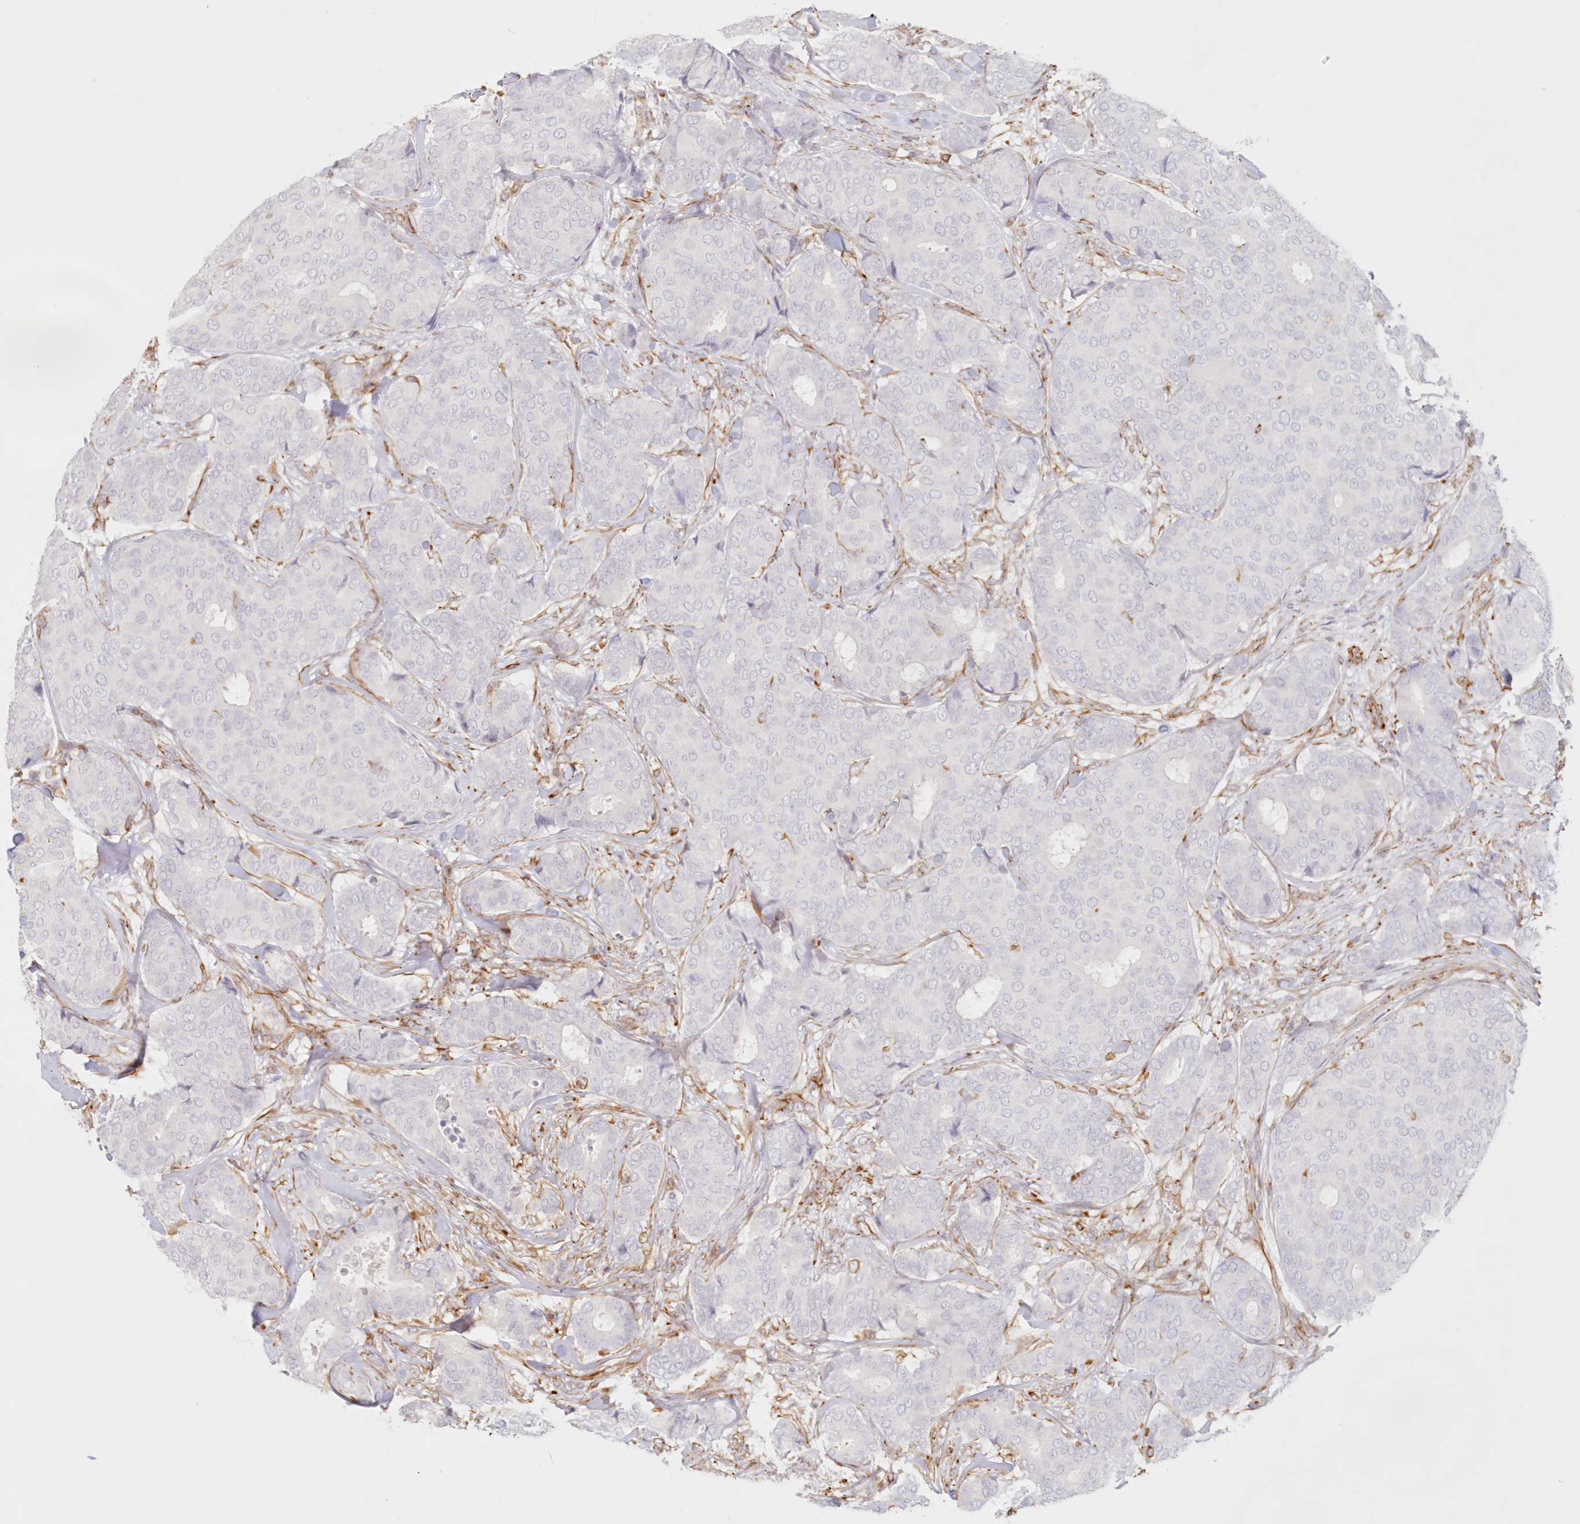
{"staining": {"intensity": "negative", "quantity": "none", "location": "none"}, "tissue": "breast cancer", "cell_type": "Tumor cells", "image_type": "cancer", "snomed": [{"axis": "morphology", "description": "Duct carcinoma"}, {"axis": "topography", "description": "Breast"}], "caption": "Tumor cells show no significant positivity in infiltrating ductal carcinoma (breast). Nuclei are stained in blue.", "gene": "DMRTB1", "patient": {"sex": "female", "age": 75}}